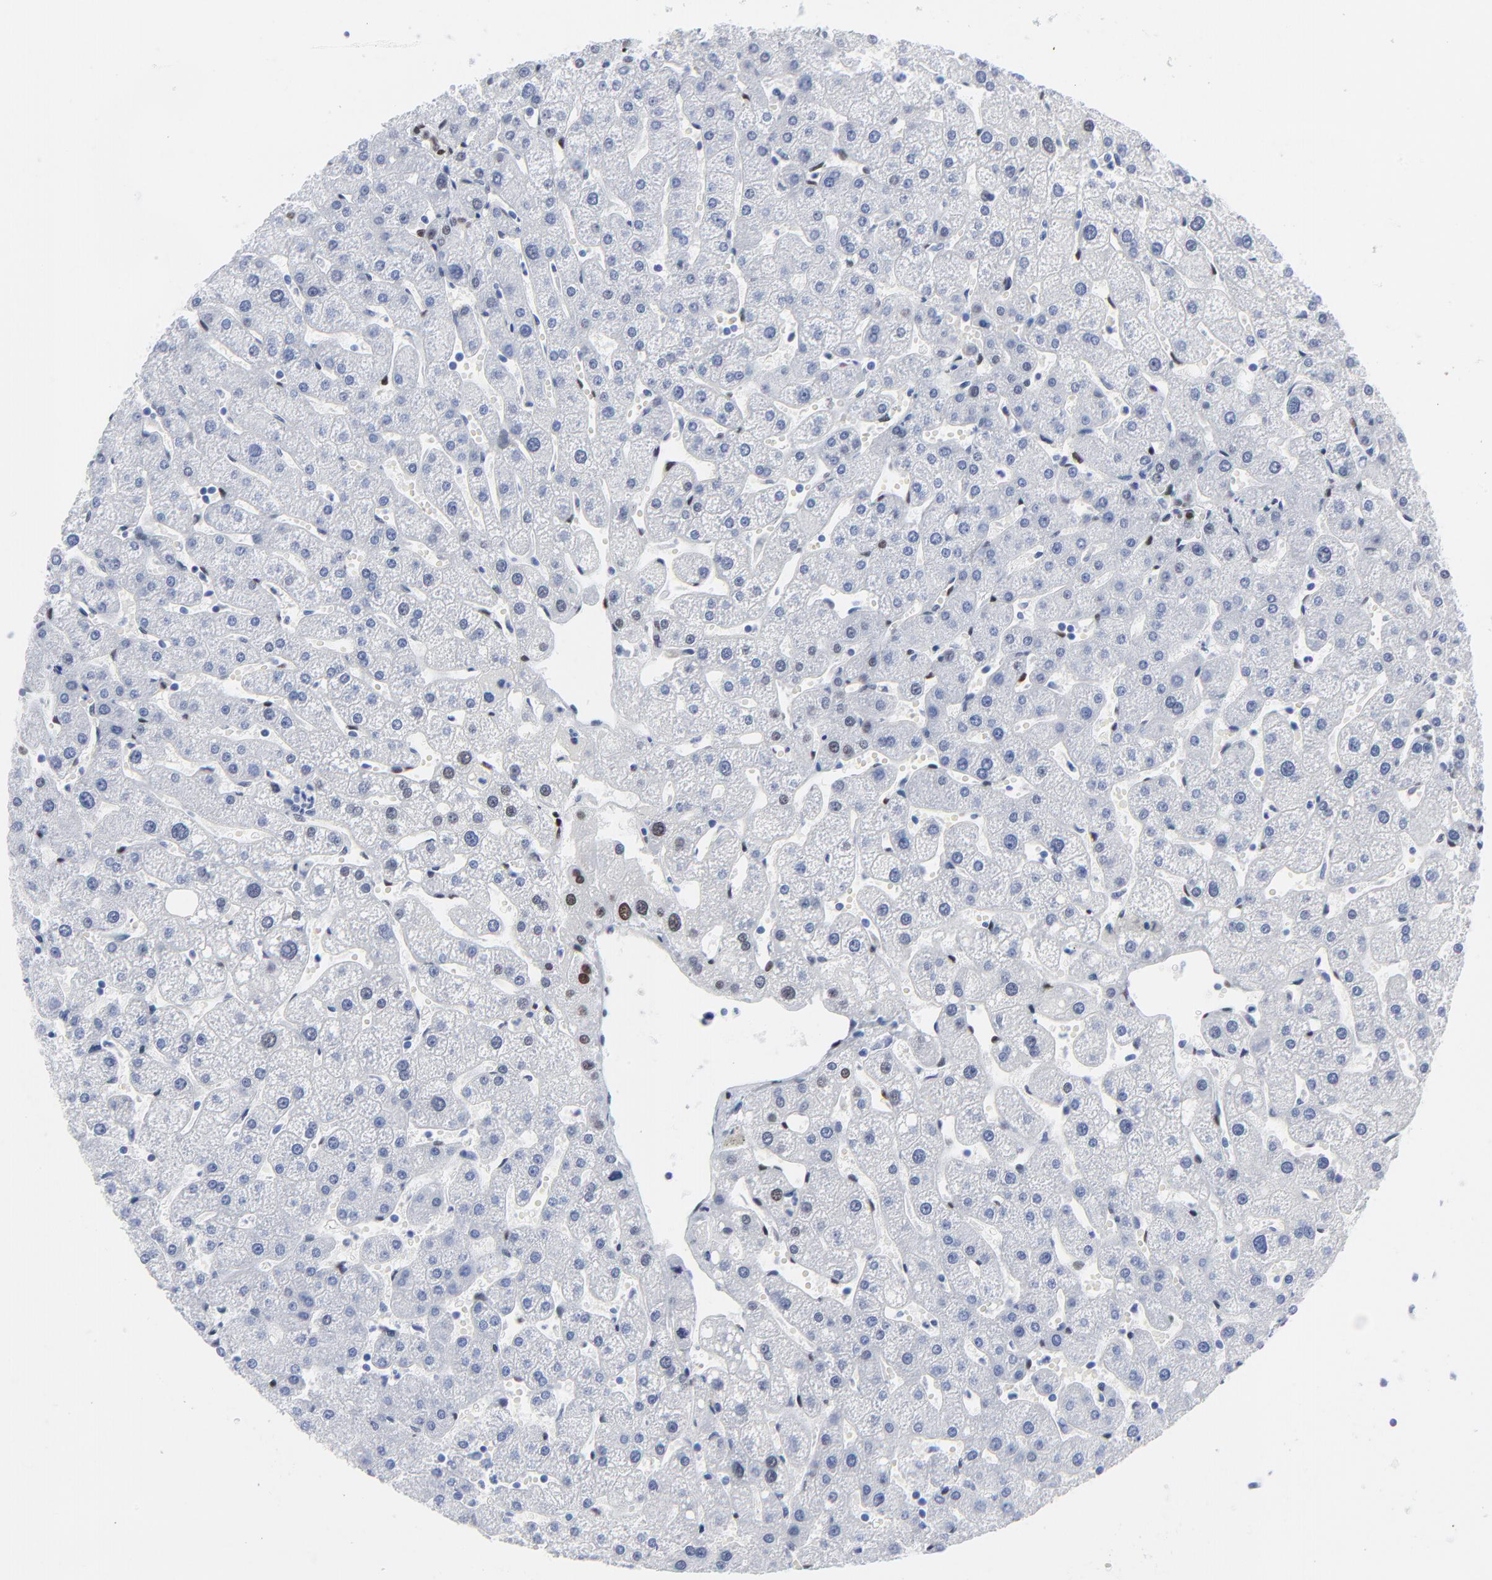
{"staining": {"intensity": "negative", "quantity": "none", "location": "none"}, "tissue": "liver", "cell_type": "Cholangiocytes", "image_type": "normal", "snomed": [{"axis": "morphology", "description": "Normal tissue, NOS"}, {"axis": "topography", "description": "Liver"}], "caption": "Image shows no significant protein positivity in cholangiocytes of unremarkable liver.", "gene": "JUN", "patient": {"sex": "male", "age": 67}}